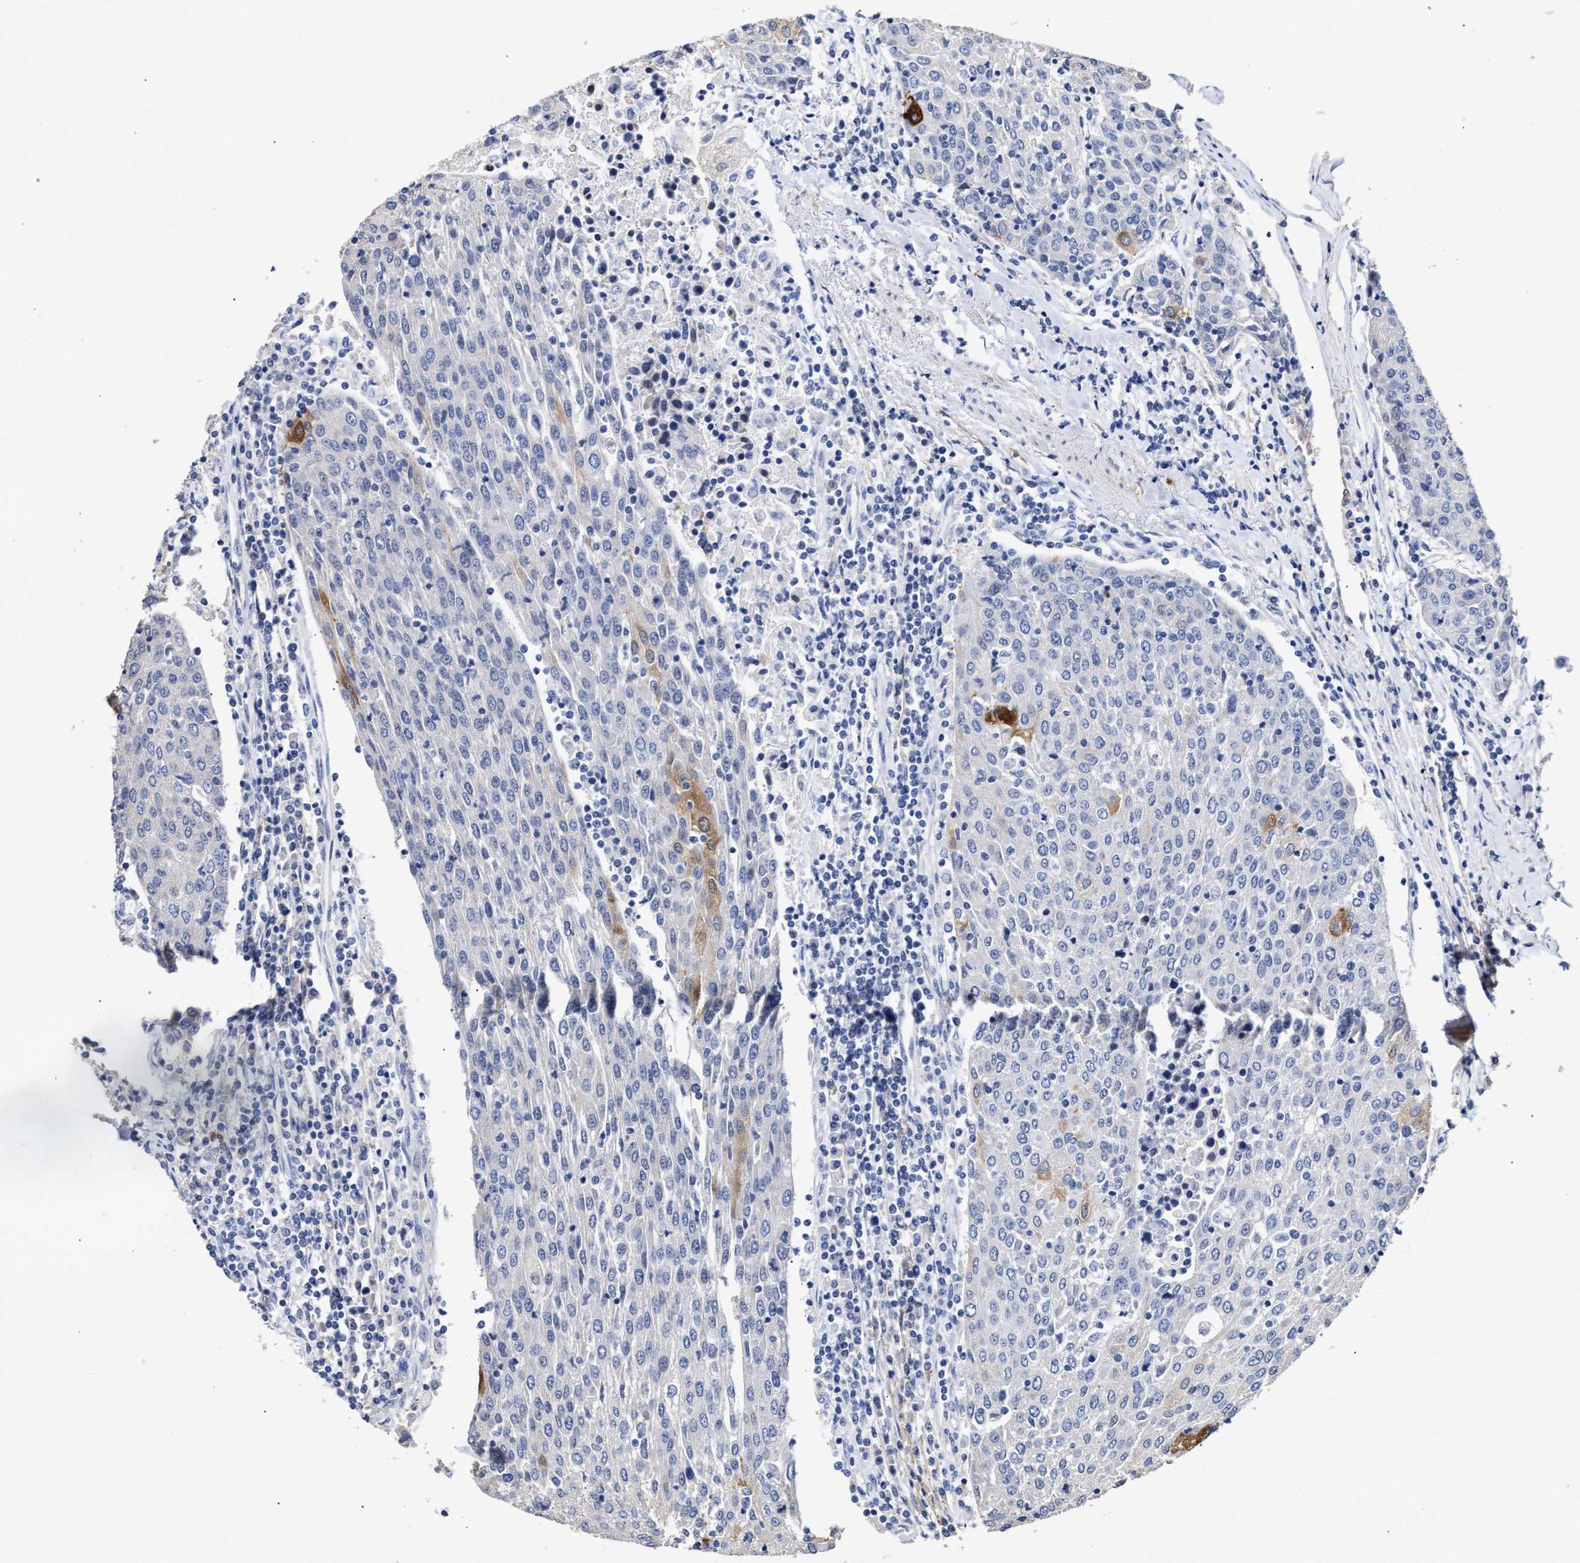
{"staining": {"intensity": "moderate", "quantity": "<25%", "location": "cytoplasmic/membranous"}, "tissue": "urothelial cancer", "cell_type": "Tumor cells", "image_type": "cancer", "snomed": [{"axis": "morphology", "description": "Urothelial carcinoma, High grade"}, {"axis": "topography", "description": "Urinary bladder"}], "caption": "Tumor cells display moderate cytoplasmic/membranous staining in about <25% of cells in urothelial carcinoma (high-grade).", "gene": "AHNAK2", "patient": {"sex": "female", "age": 85}}